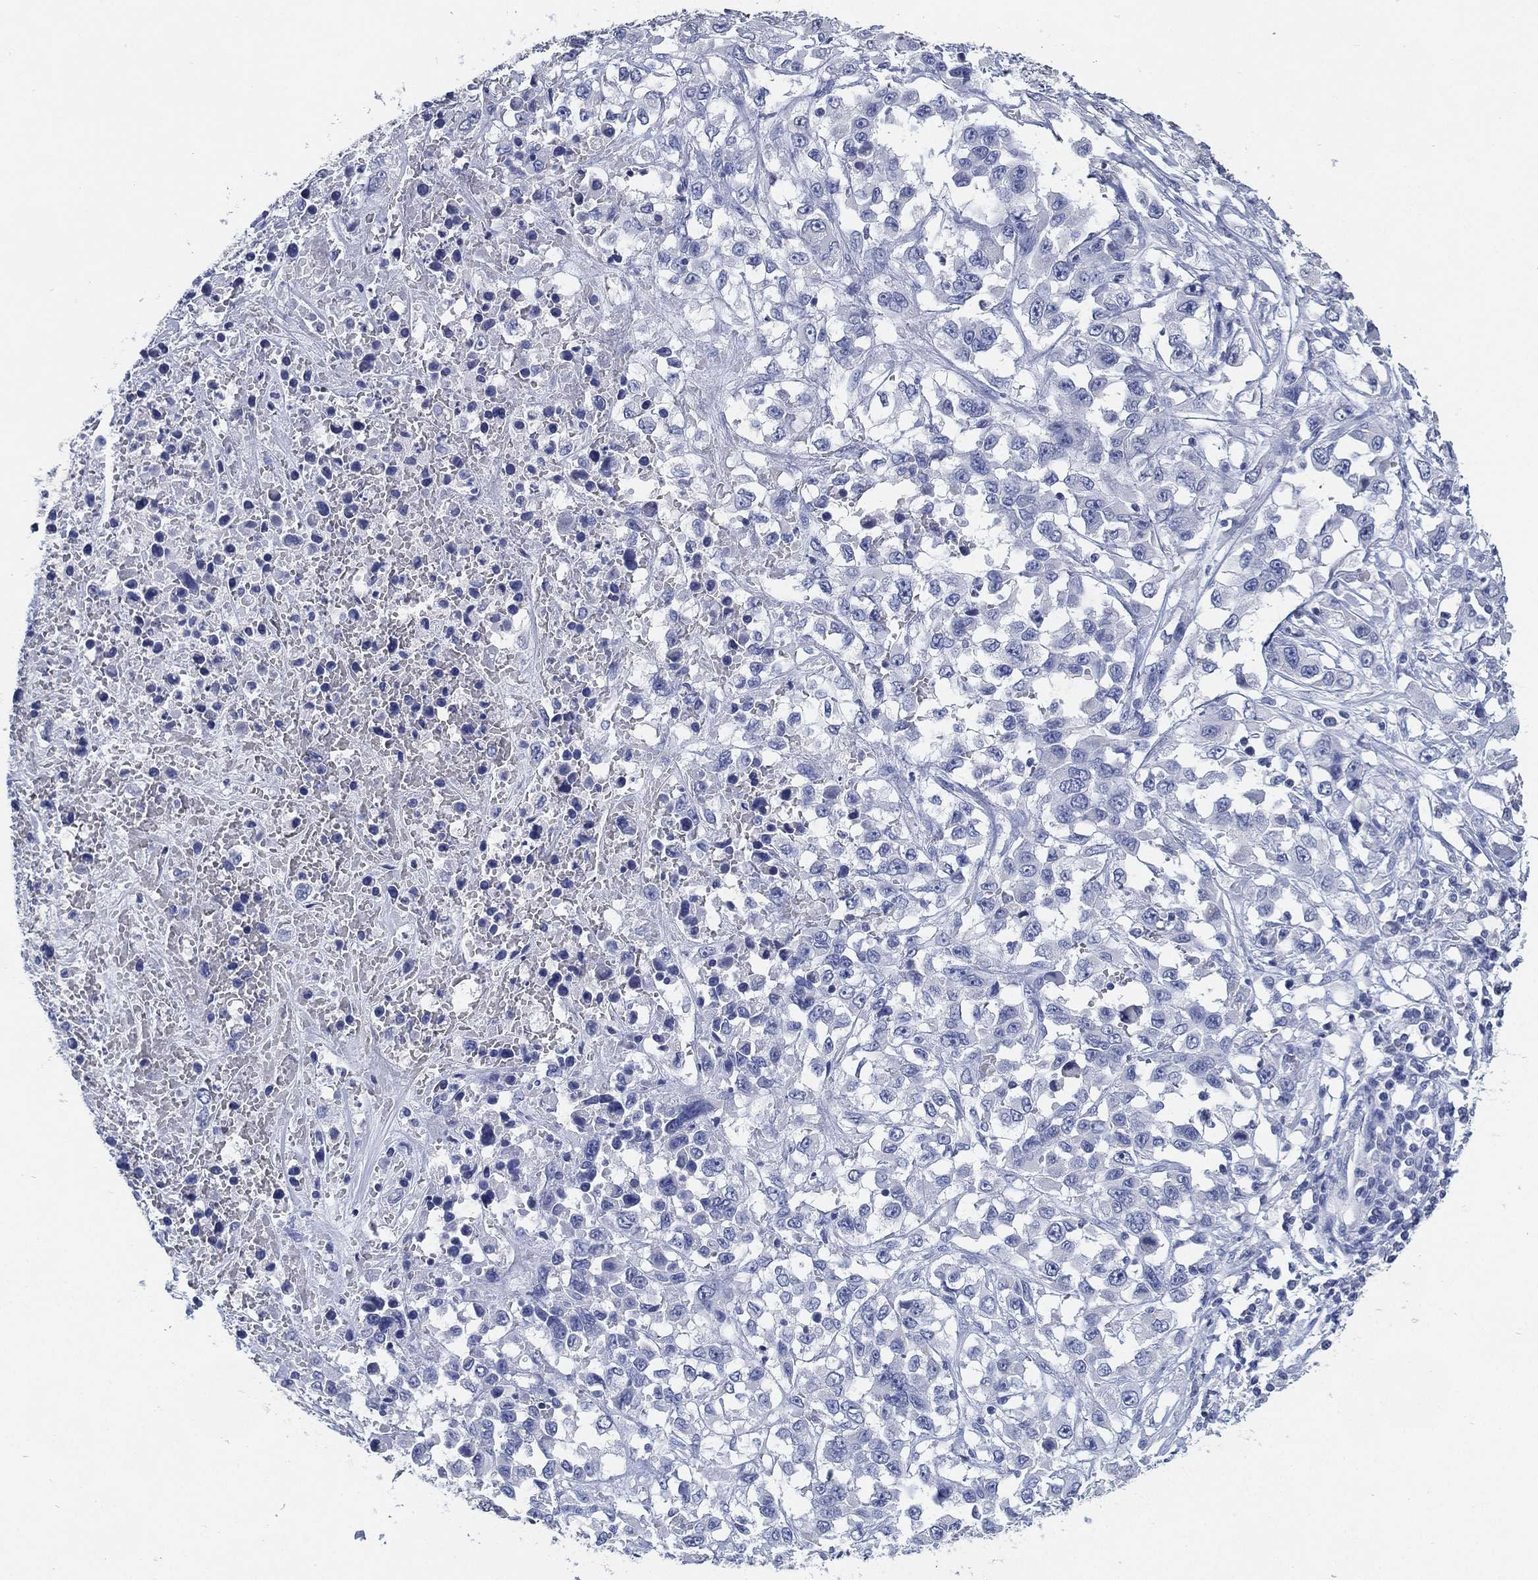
{"staining": {"intensity": "negative", "quantity": "none", "location": "none"}, "tissue": "liver cancer", "cell_type": "Tumor cells", "image_type": "cancer", "snomed": [{"axis": "morphology", "description": "Adenocarcinoma, NOS"}, {"axis": "morphology", "description": "Cholangiocarcinoma"}, {"axis": "topography", "description": "Liver"}], "caption": "Tumor cells are negative for protein expression in human liver cancer.", "gene": "IYD", "patient": {"sex": "male", "age": 64}}